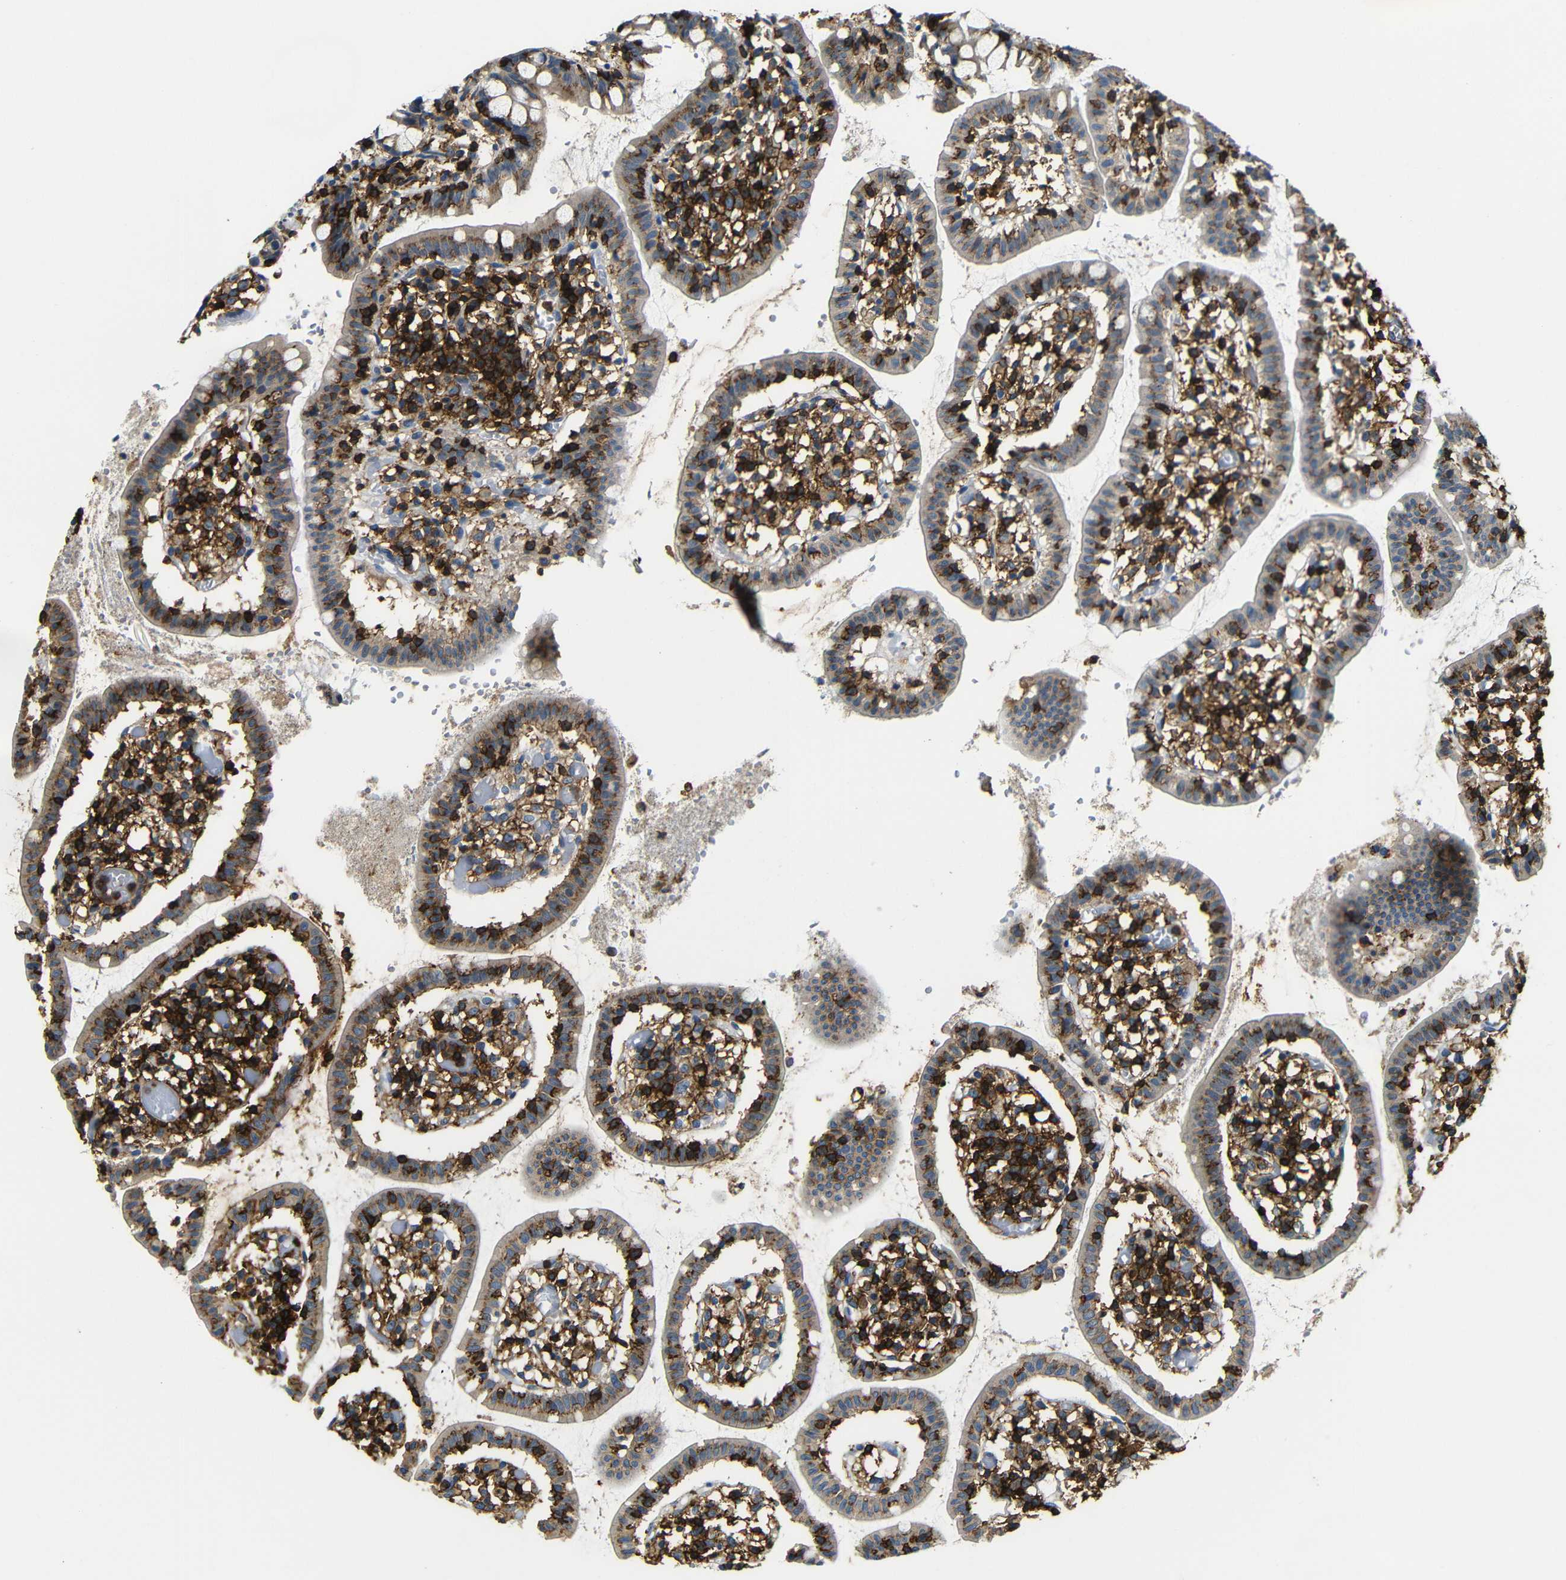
{"staining": {"intensity": "moderate", "quantity": ">75%", "location": "cytoplasmic/membranous"}, "tissue": "small intestine", "cell_type": "Glandular cells", "image_type": "normal", "snomed": [{"axis": "morphology", "description": "Normal tissue, NOS"}, {"axis": "morphology", "description": "Cystadenocarcinoma, serous, Metastatic site"}, {"axis": "topography", "description": "Small intestine"}], "caption": "Protein staining exhibits moderate cytoplasmic/membranous positivity in approximately >75% of glandular cells in benign small intestine.", "gene": "P2RY12", "patient": {"sex": "female", "age": 61}}